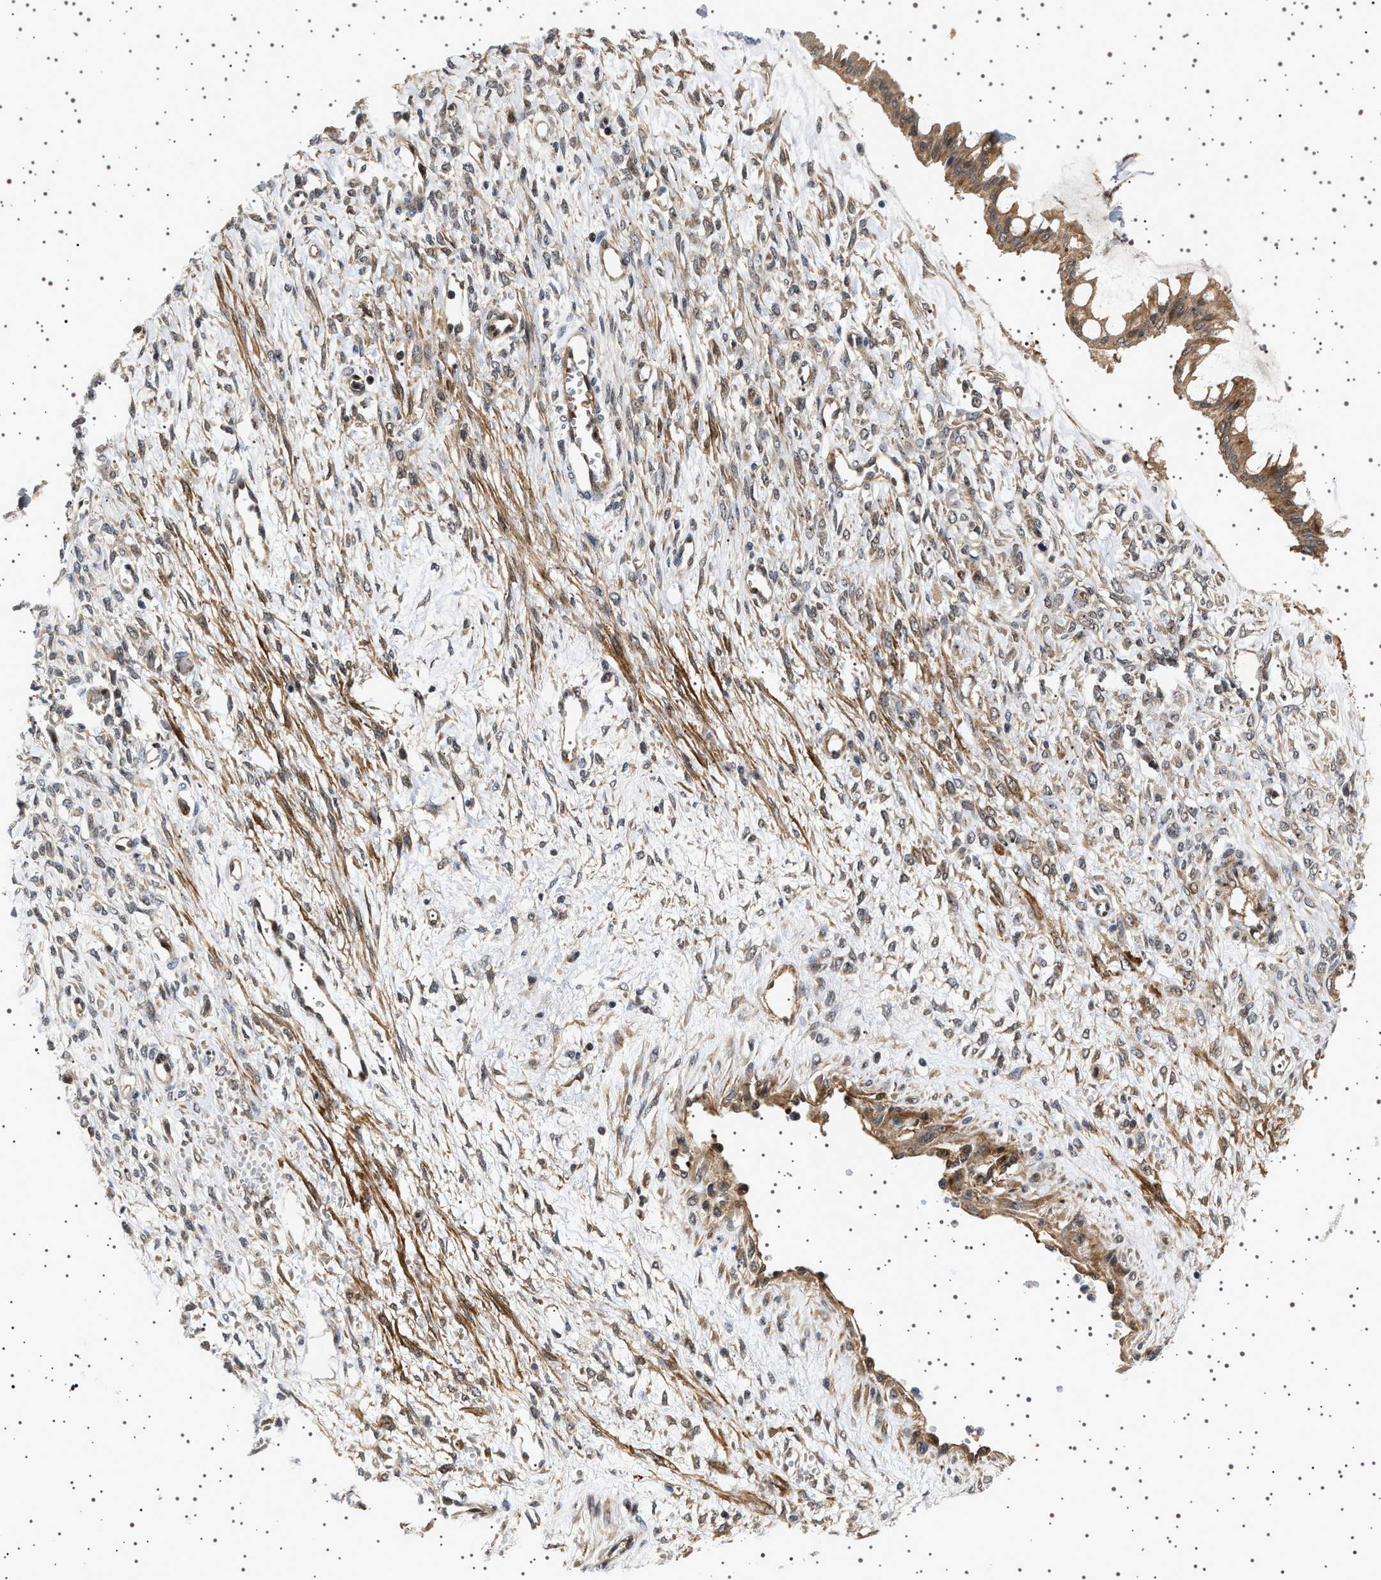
{"staining": {"intensity": "moderate", "quantity": ">75%", "location": "cytoplasmic/membranous"}, "tissue": "ovarian cancer", "cell_type": "Tumor cells", "image_type": "cancer", "snomed": [{"axis": "morphology", "description": "Cystadenocarcinoma, mucinous, NOS"}, {"axis": "topography", "description": "Ovary"}], "caption": "Ovarian cancer (mucinous cystadenocarcinoma) was stained to show a protein in brown. There is medium levels of moderate cytoplasmic/membranous staining in about >75% of tumor cells. Immunohistochemistry stains the protein in brown and the nuclei are stained blue.", "gene": "BAG3", "patient": {"sex": "female", "age": 73}}